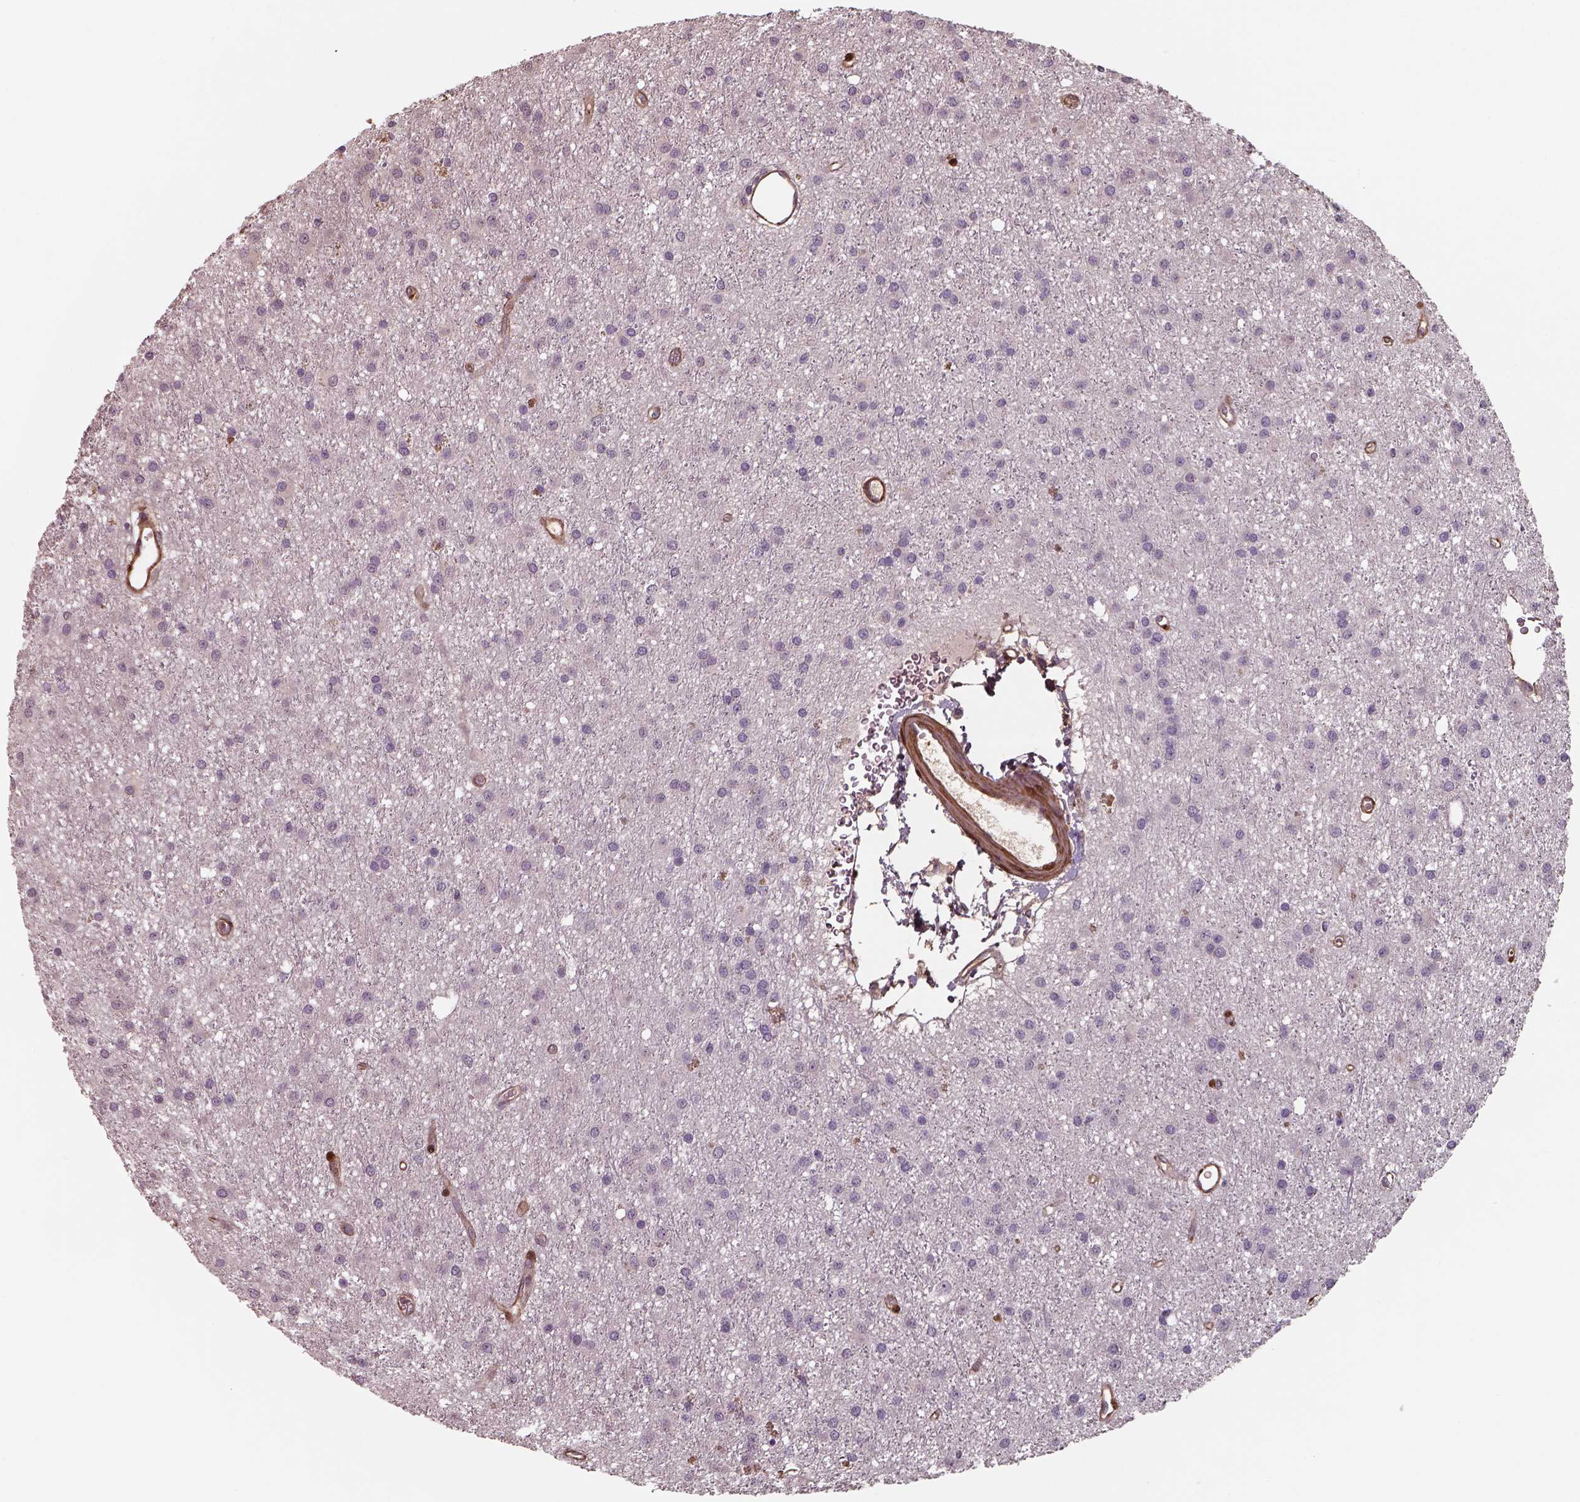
{"staining": {"intensity": "negative", "quantity": "none", "location": "none"}, "tissue": "glioma", "cell_type": "Tumor cells", "image_type": "cancer", "snomed": [{"axis": "morphology", "description": "Glioma, malignant, Low grade"}, {"axis": "topography", "description": "Brain"}], "caption": "DAB (3,3'-diaminobenzidine) immunohistochemical staining of low-grade glioma (malignant) demonstrates no significant staining in tumor cells.", "gene": "ISYNA1", "patient": {"sex": "male", "age": 27}}